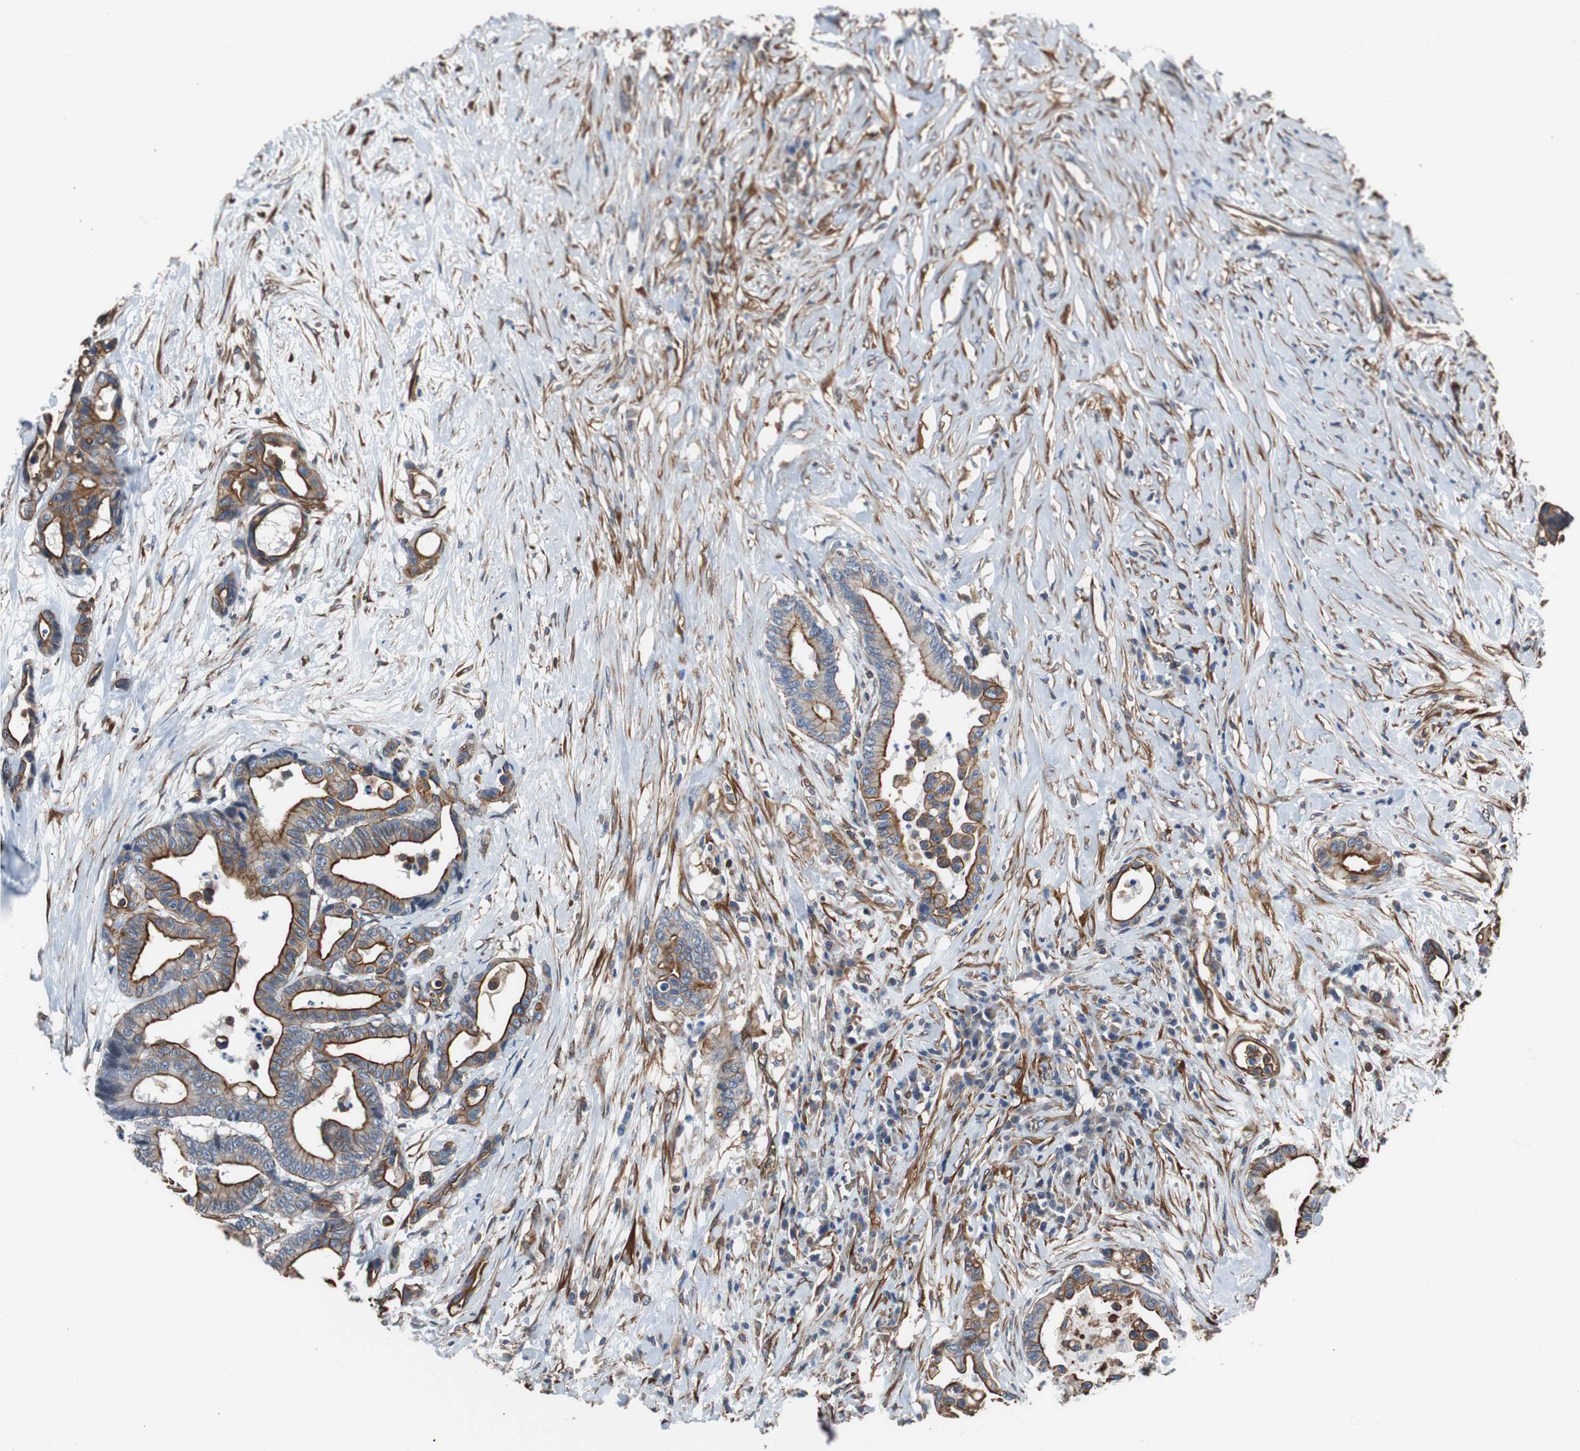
{"staining": {"intensity": "weak", "quantity": "25%-75%", "location": "cytoplasmic/membranous"}, "tissue": "colorectal cancer", "cell_type": "Tumor cells", "image_type": "cancer", "snomed": [{"axis": "morphology", "description": "Normal tissue, NOS"}, {"axis": "morphology", "description": "Adenocarcinoma, NOS"}, {"axis": "topography", "description": "Colon"}], "caption": "This image exhibits colorectal cancer stained with immunohistochemistry (IHC) to label a protein in brown. The cytoplasmic/membranous of tumor cells show weak positivity for the protein. Nuclei are counter-stained blue.", "gene": "KIF3B", "patient": {"sex": "male", "age": 82}}